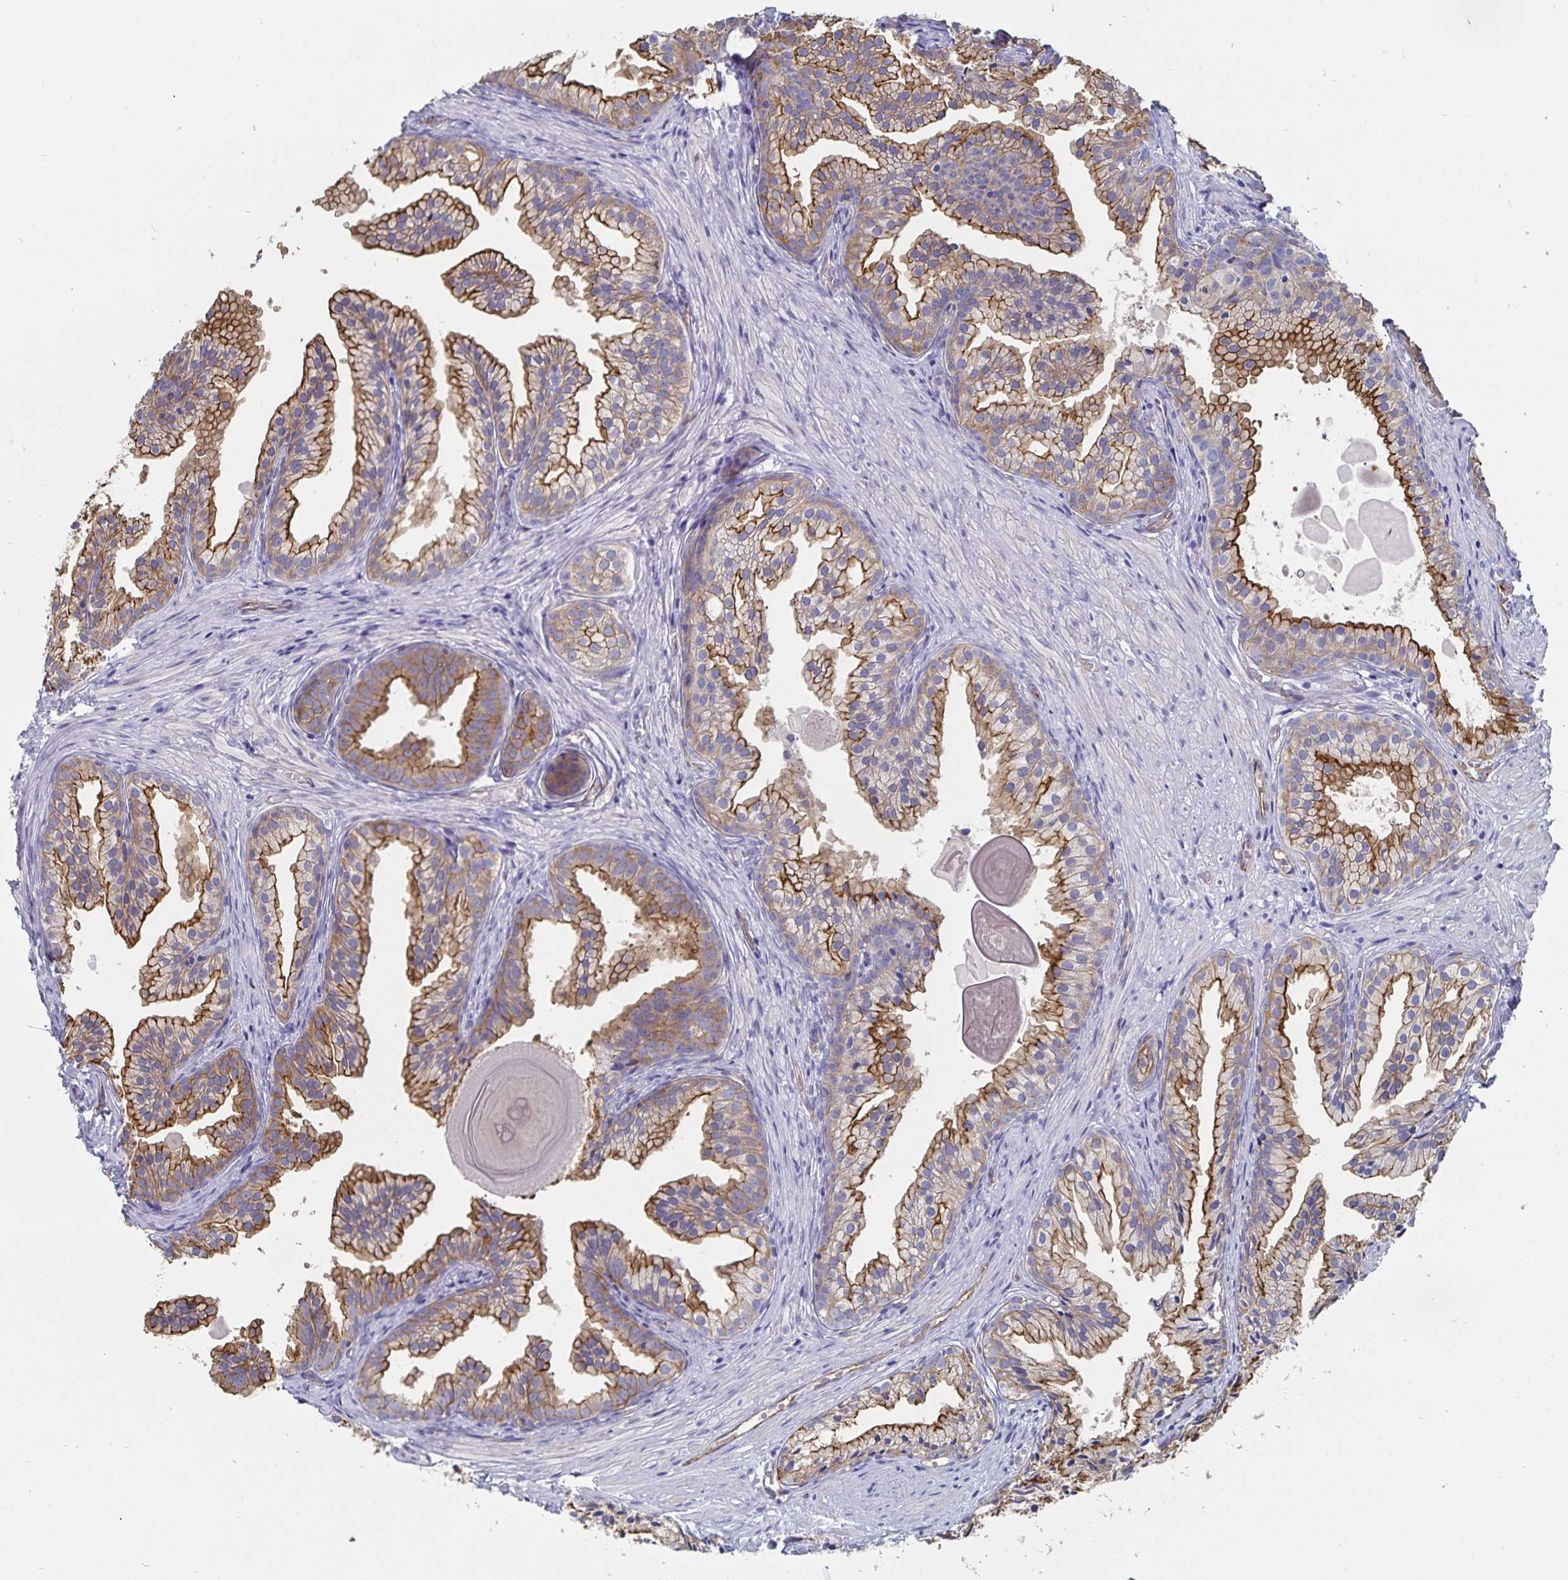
{"staining": {"intensity": "moderate", "quantity": "25%-75%", "location": "cytoplasmic/membranous"}, "tissue": "prostate cancer", "cell_type": "Tumor cells", "image_type": "cancer", "snomed": [{"axis": "morphology", "description": "Adenocarcinoma, High grade"}, {"axis": "topography", "description": "Prostate"}], "caption": "IHC micrograph of prostate cancer stained for a protein (brown), which shows medium levels of moderate cytoplasmic/membranous positivity in about 25%-75% of tumor cells.", "gene": "SSTR1", "patient": {"sex": "male", "age": 81}}